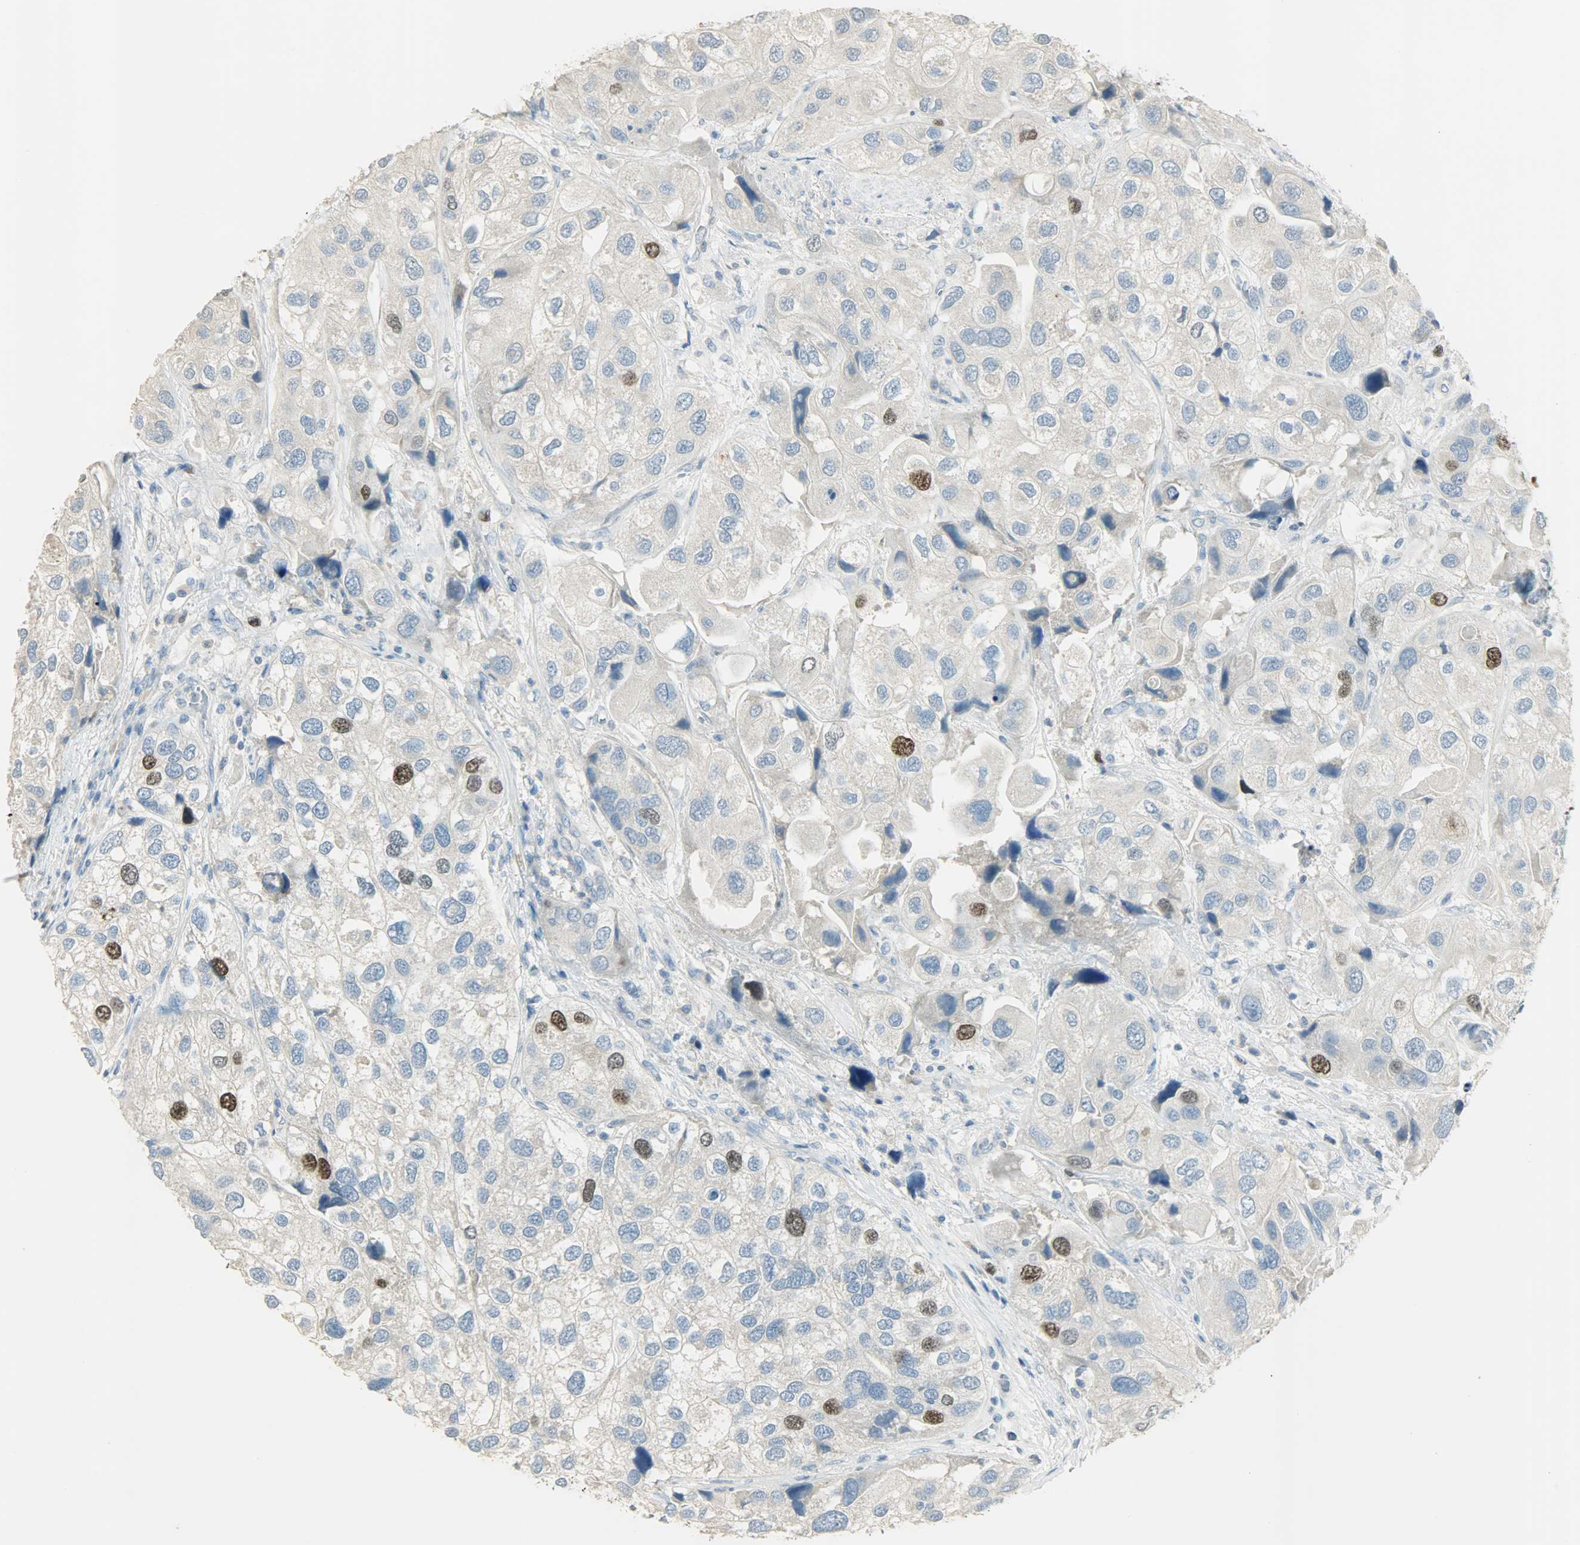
{"staining": {"intensity": "strong", "quantity": "<25%", "location": "cytoplasmic/membranous,nuclear"}, "tissue": "urothelial cancer", "cell_type": "Tumor cells", "image_type": "cancer", "snomed": [{"axis": "morphology", "description": "Urothelial carcinoma, High grade"}, {"axis": "topography", "description": "Urinary bladder"}], "caption": "Strong cytoplasmic/membranous and nuclear expression for a protein is appreciated in about <25% of tumor cells of high-grade urothelial carcinoma using immunohistochemistry.", "gene": "TPX2", "patient": {"sex": "female", "age": 64}}